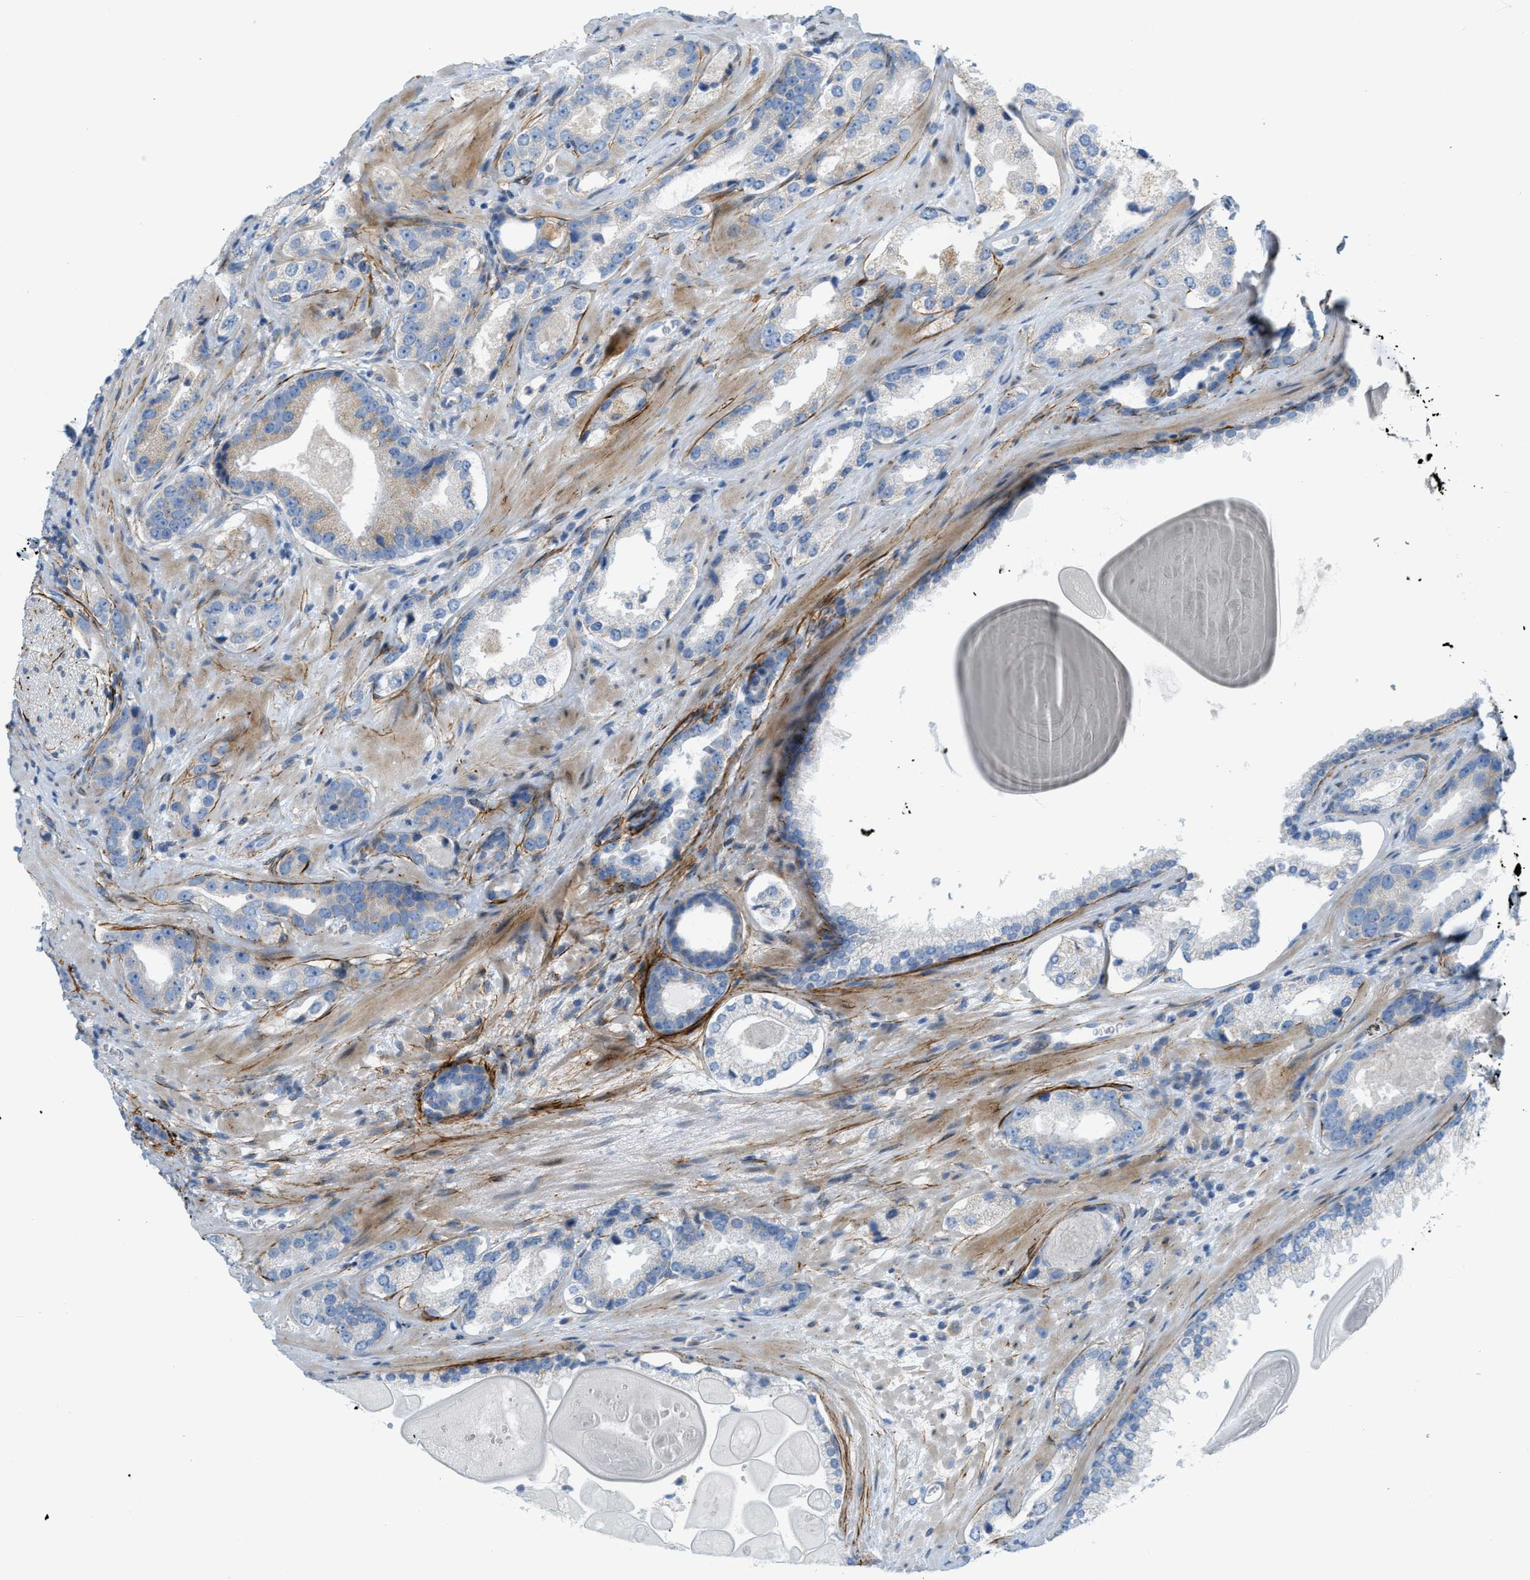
{"staining": {"intensity": "weak", "quantity": "<25%", "location": "cytoplasmic/membranous"}, "tissue": "prostate cancer", "cell_type": "Tumor cells", "image_type": "cancer", "snomed": [{"axis": "morphology", "description": "Adenocarcinoma, High grade"}, {"axis": "topography", "description": "Prostate"}], "caption": "The micrograph demonstrates no significant staining in tumor cells of prostate adenocarcinoma (high-grade). (DAB (3,3'-diaminobenzidine) immunohistochemistry, high magnification).", "gene": "LMBRD1", "patient": {"sex": "male", "age": 63}}